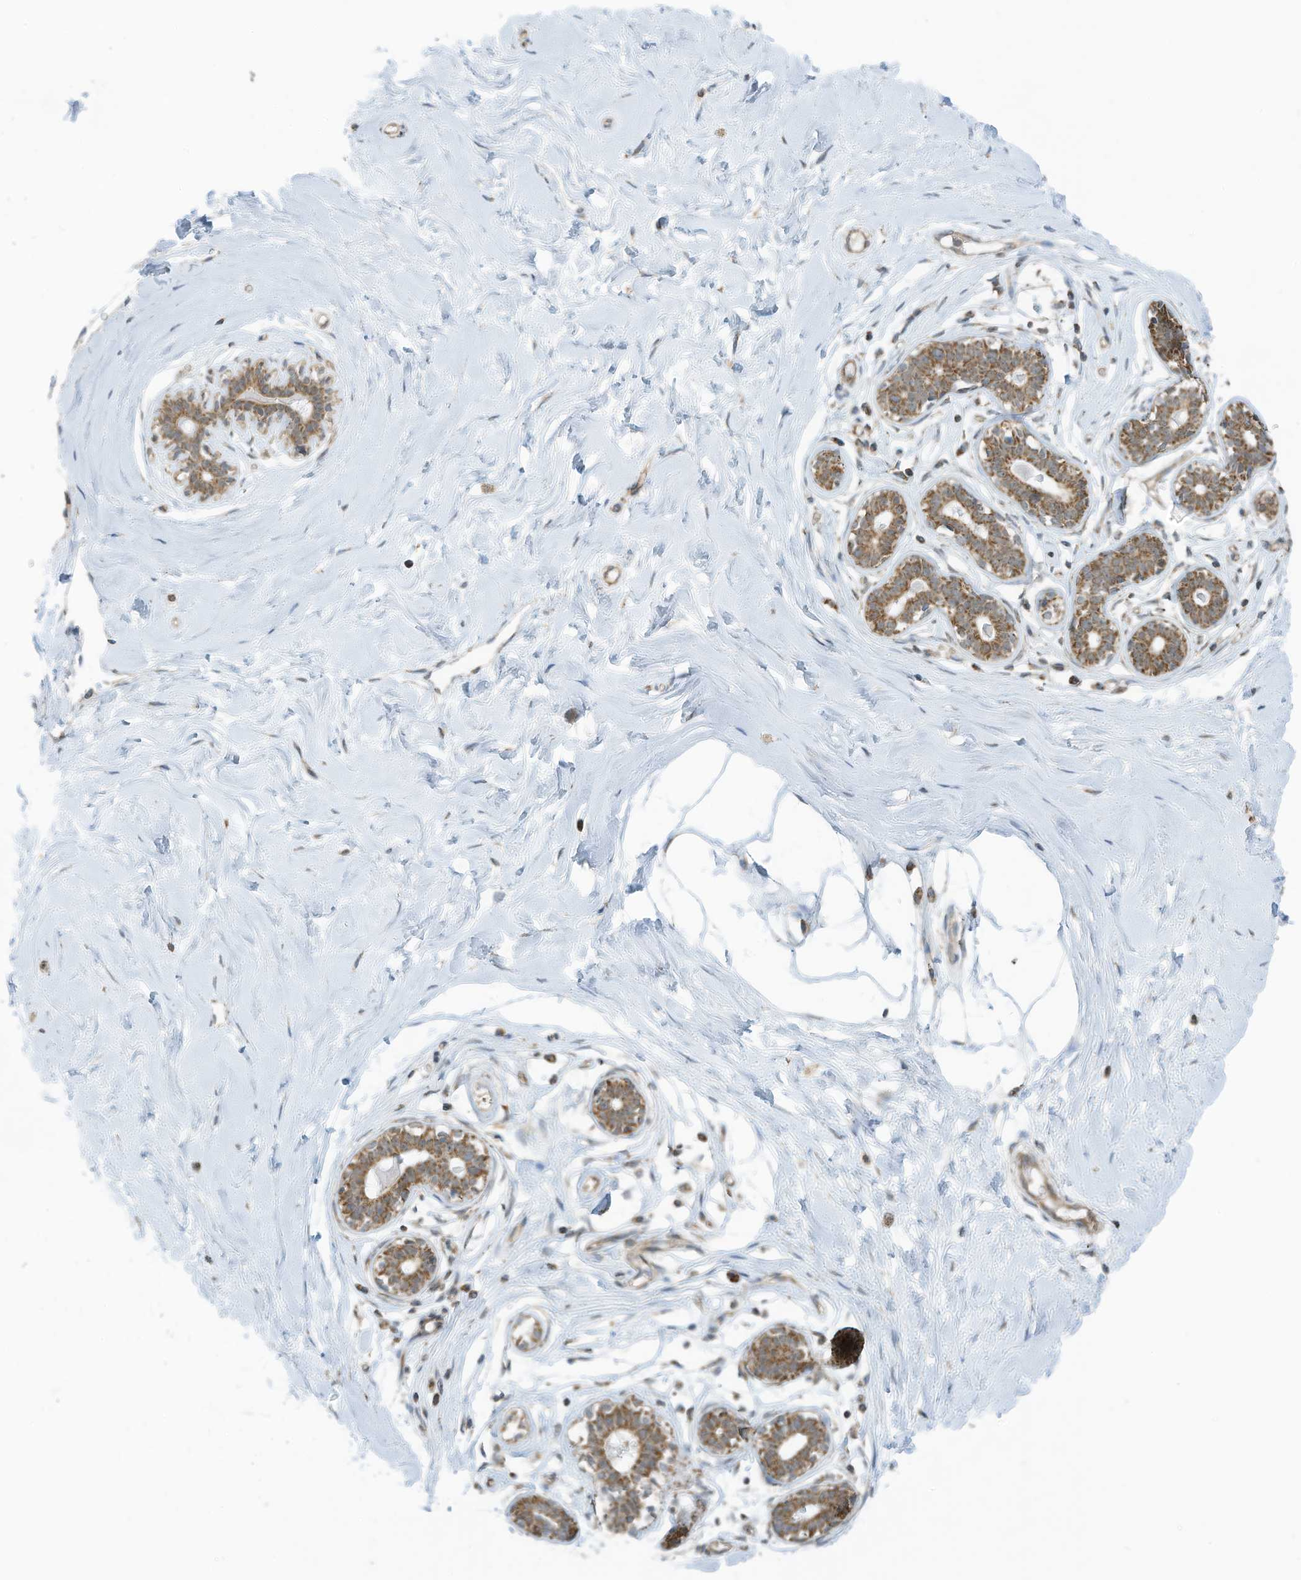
{"staining": {"intensity": "moderate", "quantity": ">75%", "location": "cytoplasmic/membranous"}, "tissue": "breast", "cell_type": "Adipocytes", "image_type": "normal", "snomed": [{"axis": "morphology", "description": "Normal tissue, NOS"}, {"axis": "morphology", "description": "Adenoma, NOS"}, {"axis": "topography", "description": "Breast"}], "caption": "Brown immunohistochemical staining in unremarkable human breast reveals moderate cytoplasmic/membranous staining in about >75% of adipocytes.", "gene": "METTL6", "patient": {"sex": "female", "age": 23}}